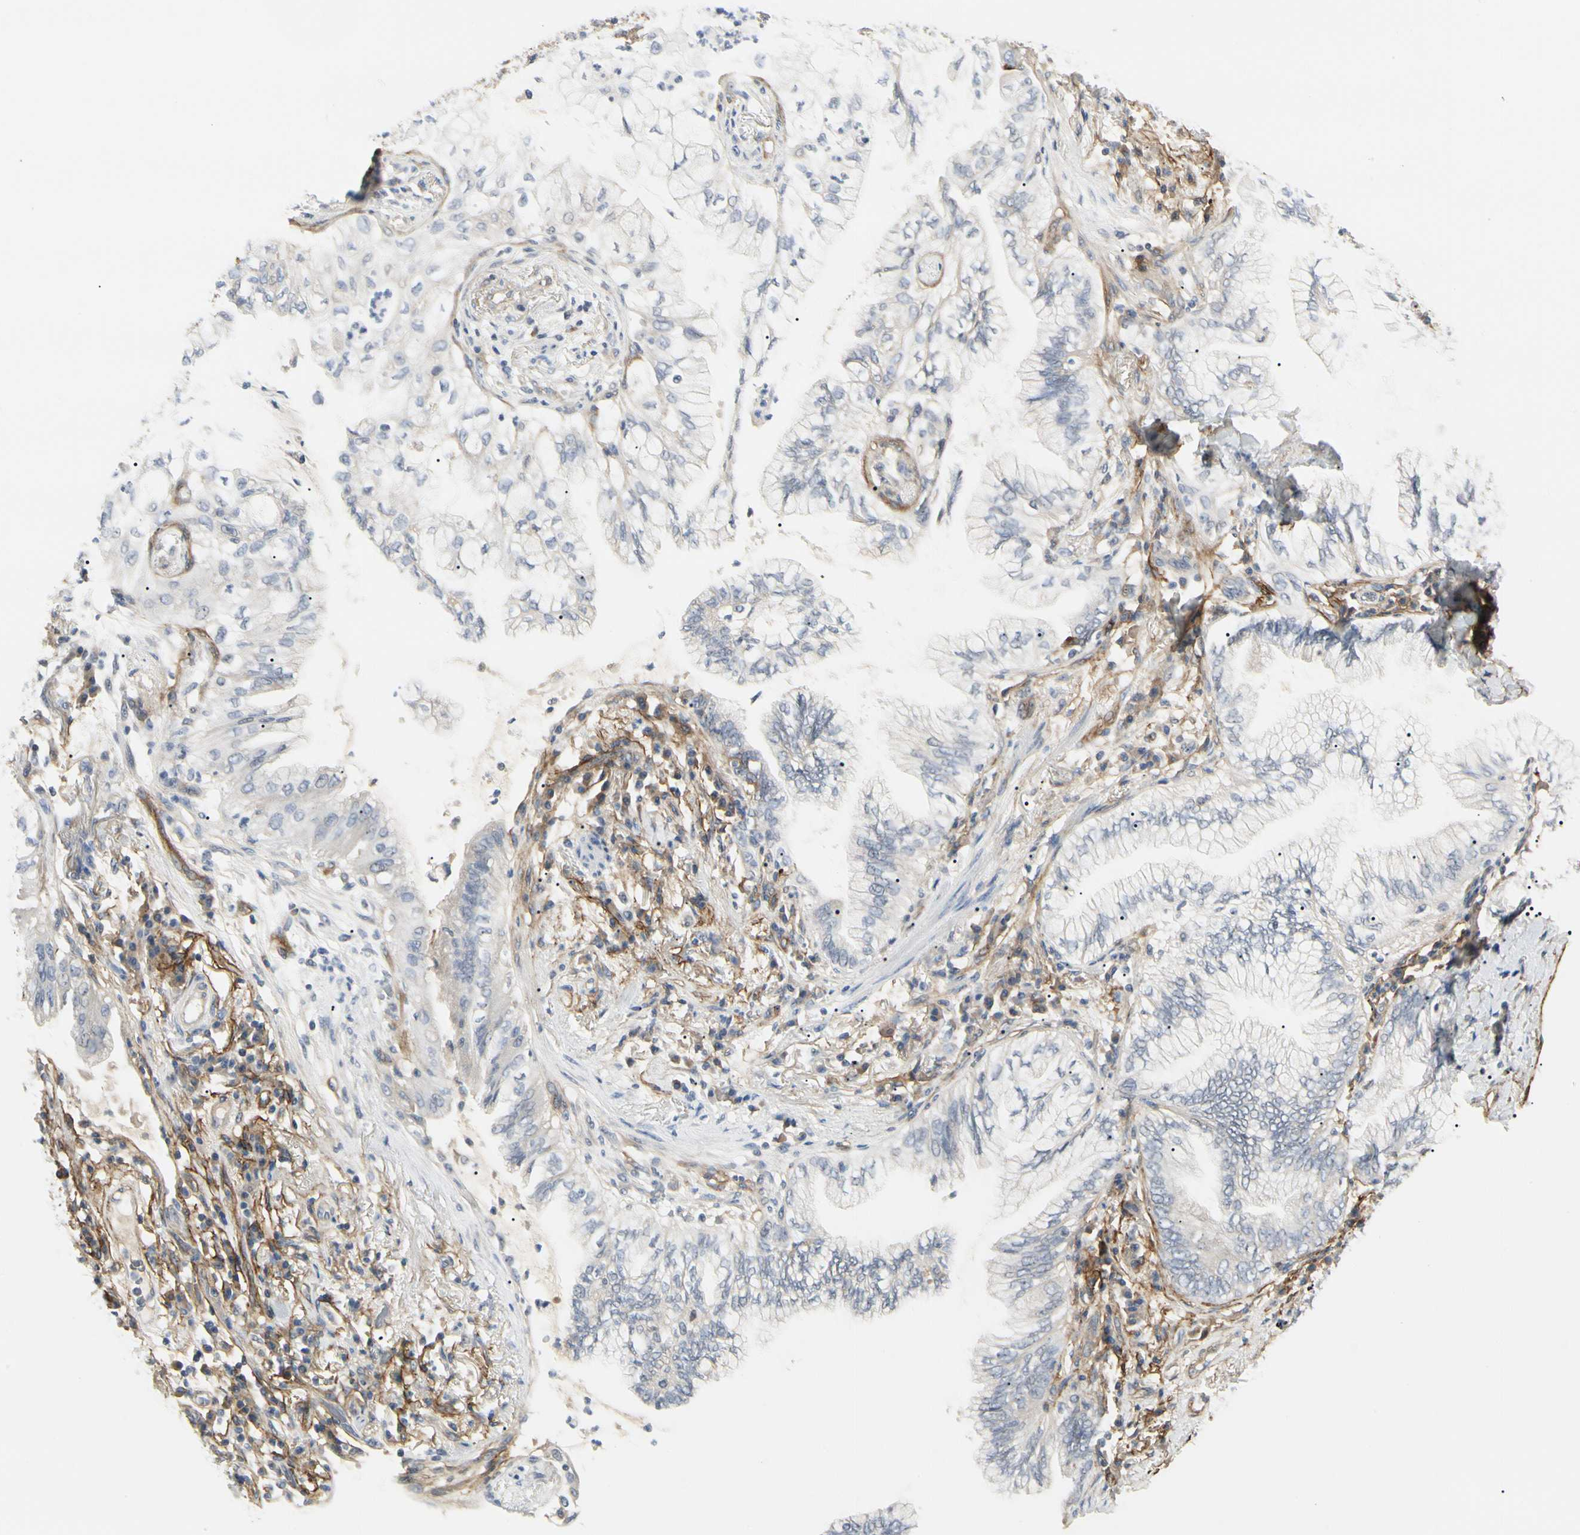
{"staining": {"intensity": "negative", "quantity": "none", "location": "none"}, "tissue": "lung cancer", "cell_type": "Tumor cells", "image_type": "cancer", "snomed": [{"axis": "morphology", "description": "Adenocarcinoma, NOS"}, {"axis": "topography", "description": "Lung"}], "caption": "Image shows no protein staining in tumor cells of lung cancer tissue. (Brightfield microscopy of DAB (3,3'-diaminobenzidine) immunohistochemistry at high magnification).", "gene": "GGT5", "patient": {"sex": "female", "age": 70}}